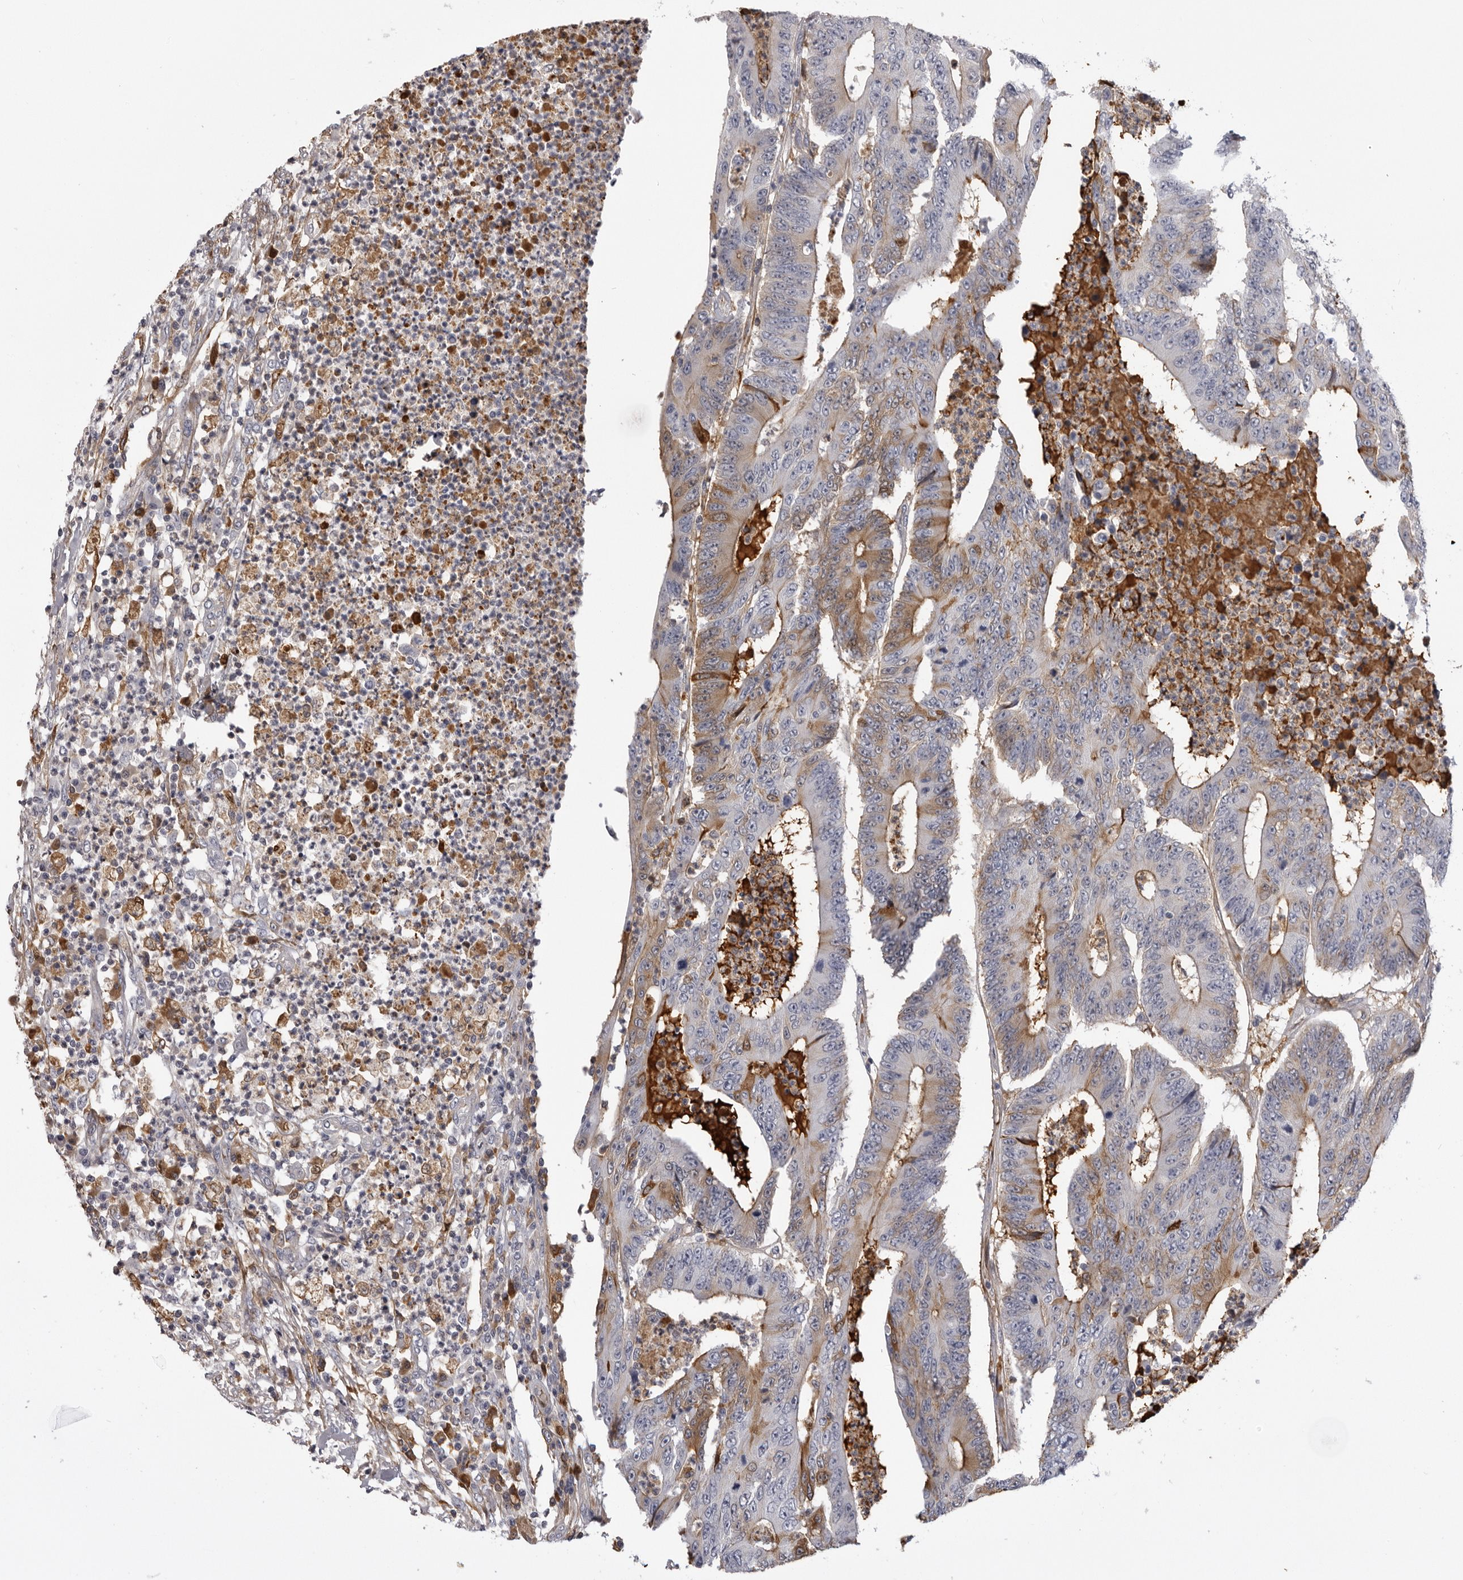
{"staining": {"intensity": "weak", "quantity": "25%-75%", "location": "cytoplasmic/membranous"}, "tissue": "colorectal cancer", "cell_type": "Tumor cells", "image_type": "cancer", "snomed": [{"axis": "morphology", "description": "Adenocarcinoma, NOS"}, {"axis": "topography", "description": "Colon"}], "caption": "Protein analysis of adenocarcinoma (colorectal) tissue exhibits weak cytoplasmic/membranous positivity in about 25%-75% of tumor cells.", "gene": "PLEKHF2", "patient": {"sex": "male", "age": 83}}